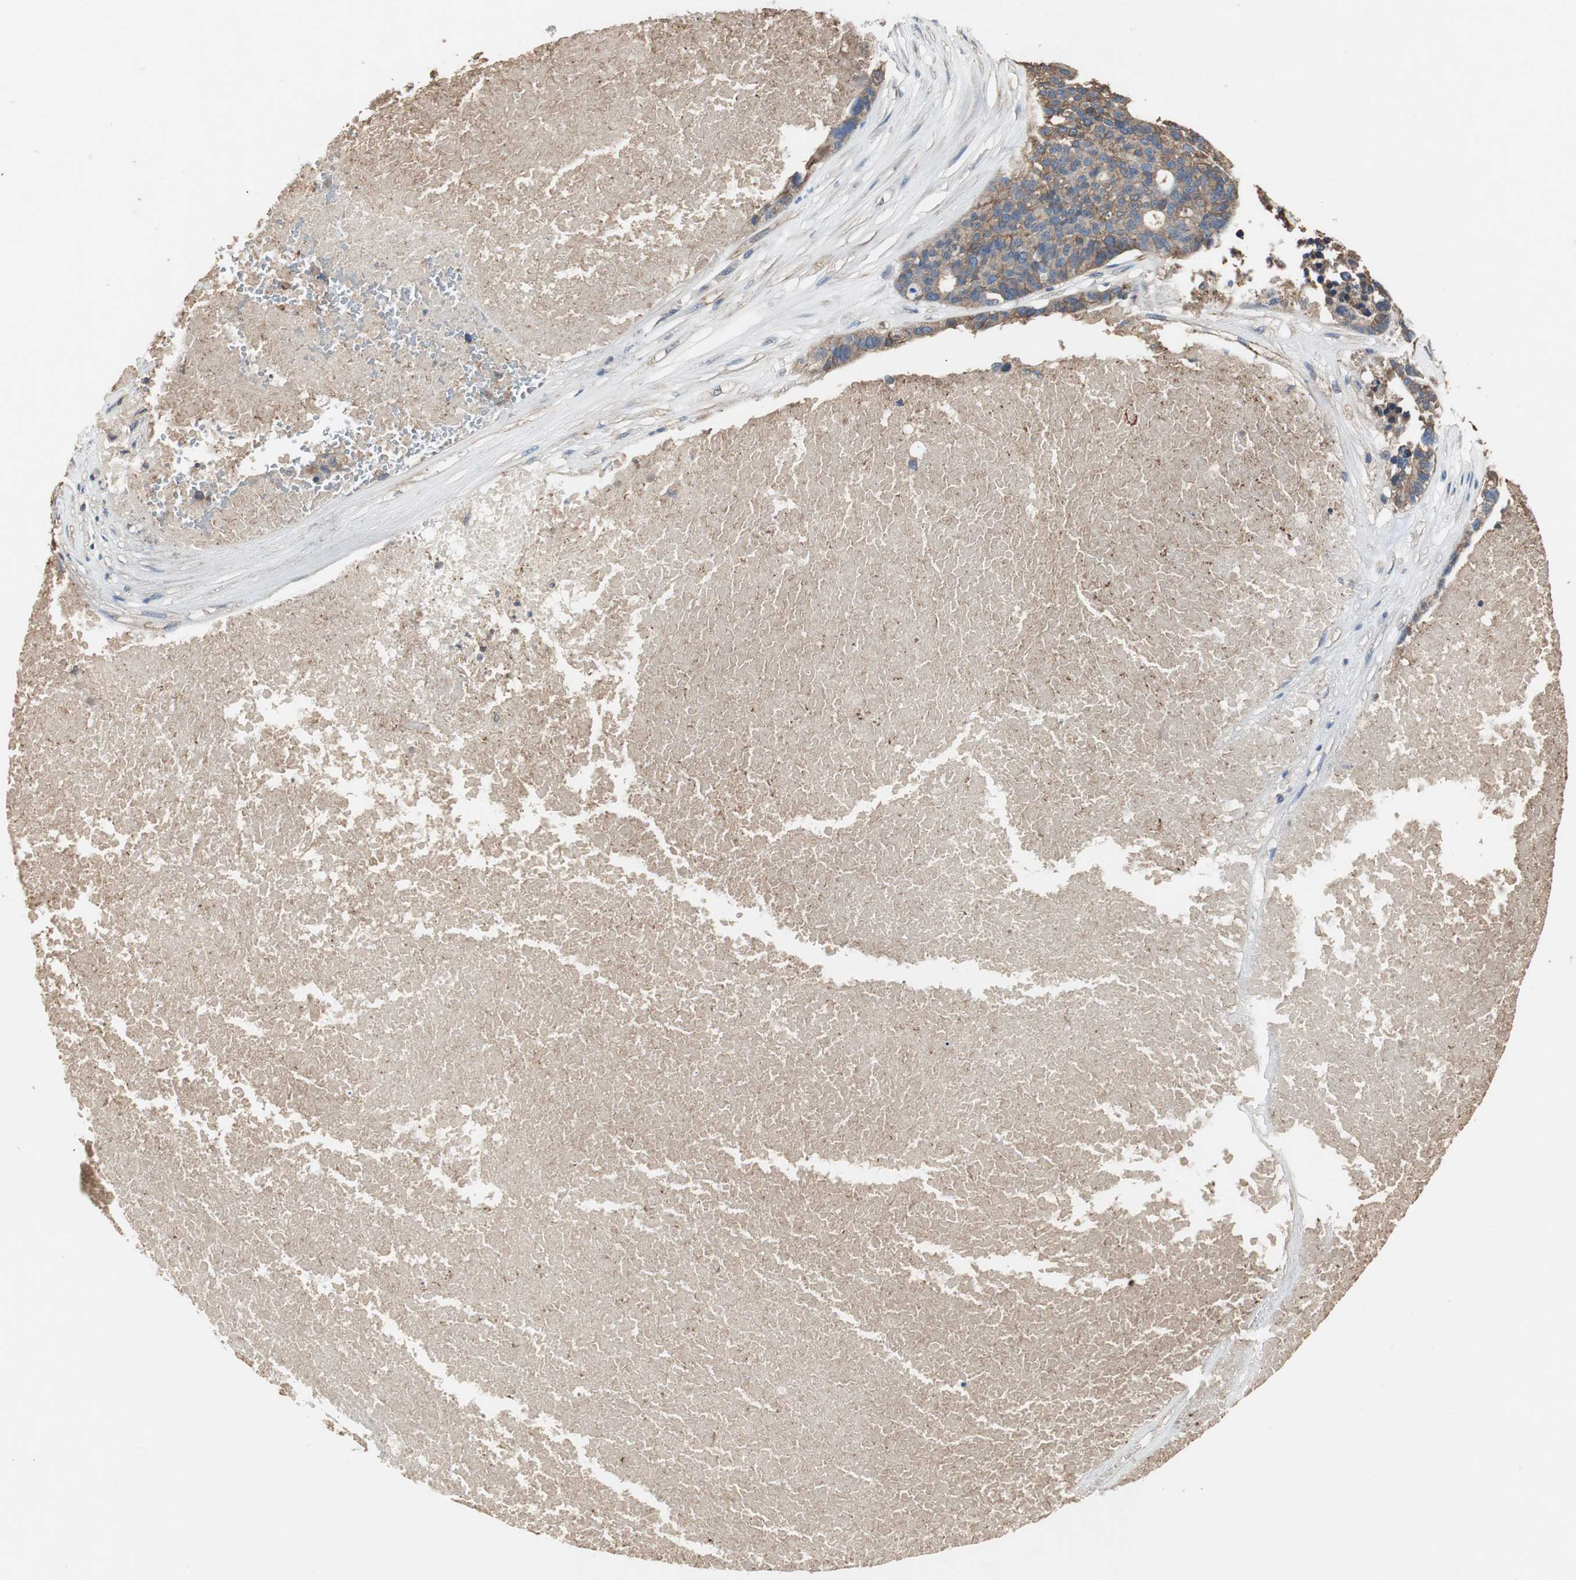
{"staining": {"intensity": "moderate", "quantity": "25%-75%", "location": "cytoplasmic/membranous"}, "tissue": "ovarian cancer", "cell_type": "Tumor cells", "image_type": "cancer", "snomed": [{"axis": "morphology", "description": "Cystadenocarcinoma, serous, NOS"}, {"axis": "topography", "description": "Ovary"}], "caption": "This is a micrograph of immunohistochemistry staining of ovarian serous cystadenocarcinoma, which shows moderate expression in the cytoplasmic/membranous of tumor cells.", "gene": "TNFRSF14", "patient": {"sex": "female", "age": 59}}